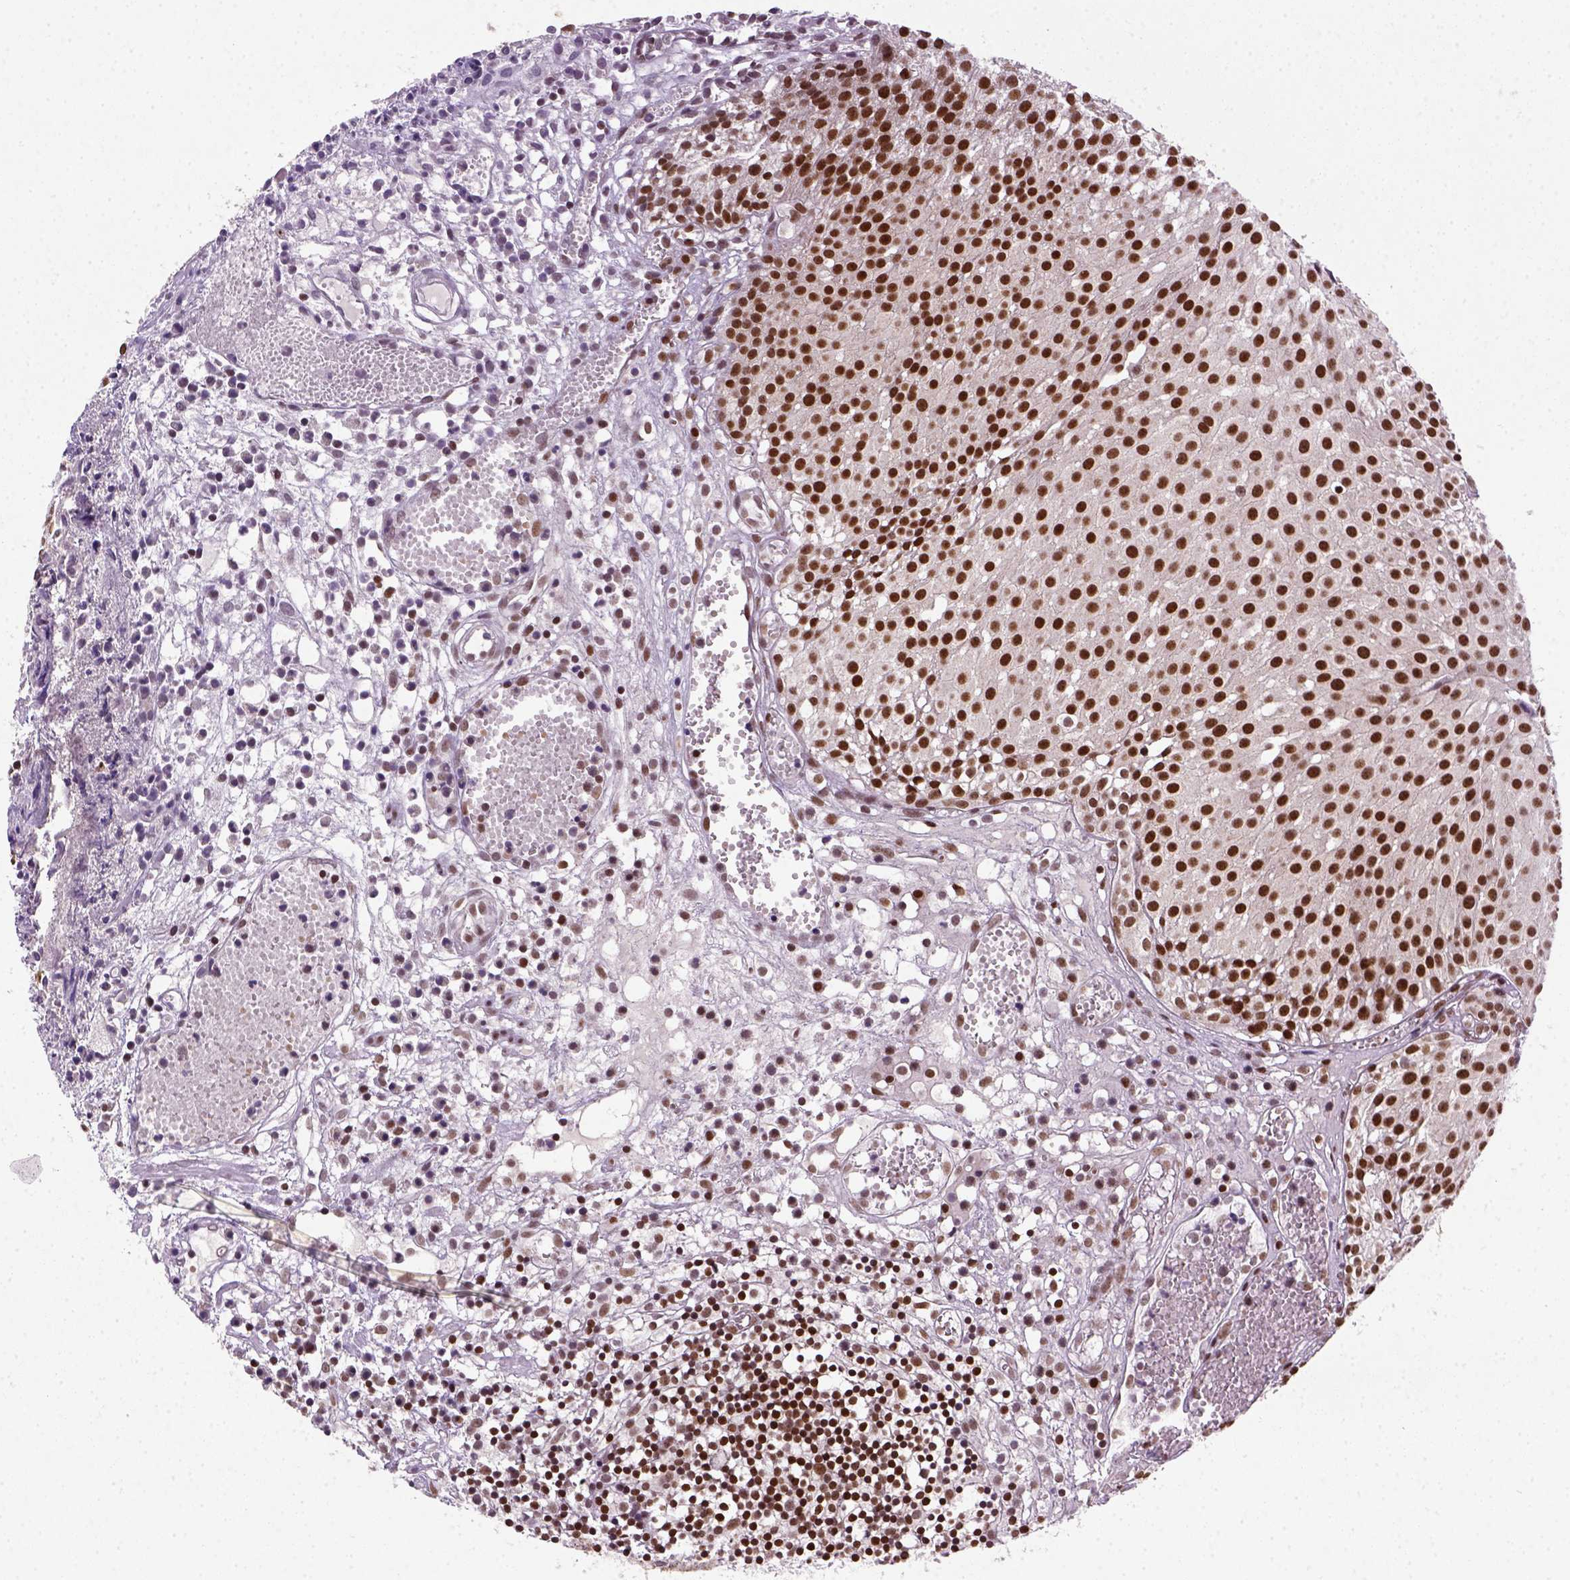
{"staining": {"intensity": "strong", "quantity": ">75%", "location": "nuclear"}, "tissue": "urothelial cancer", "cell_type": "Tumor cells", "image_type": "cancer", "snomed": [{"axis": "morphology", "description": "Urothelial carcinoma, Low grade"}, {"axis": "topography", "description": "Urinary bladder"}], "caption": "DAB (3,3'-diaminobenzidine) immunohistochemical staining of human urothelial cancer displays strong nuclear protein expression in approximately >75% of tumor cells. The protein of interest is stained brown, and the nuclei are stained in blue (DAB (3,3'-diaminobenzidine) IHC with brightfield microscopy, high magnification).", "gene": "MGMT", "patient": {"sex": "male", "age": 79}}